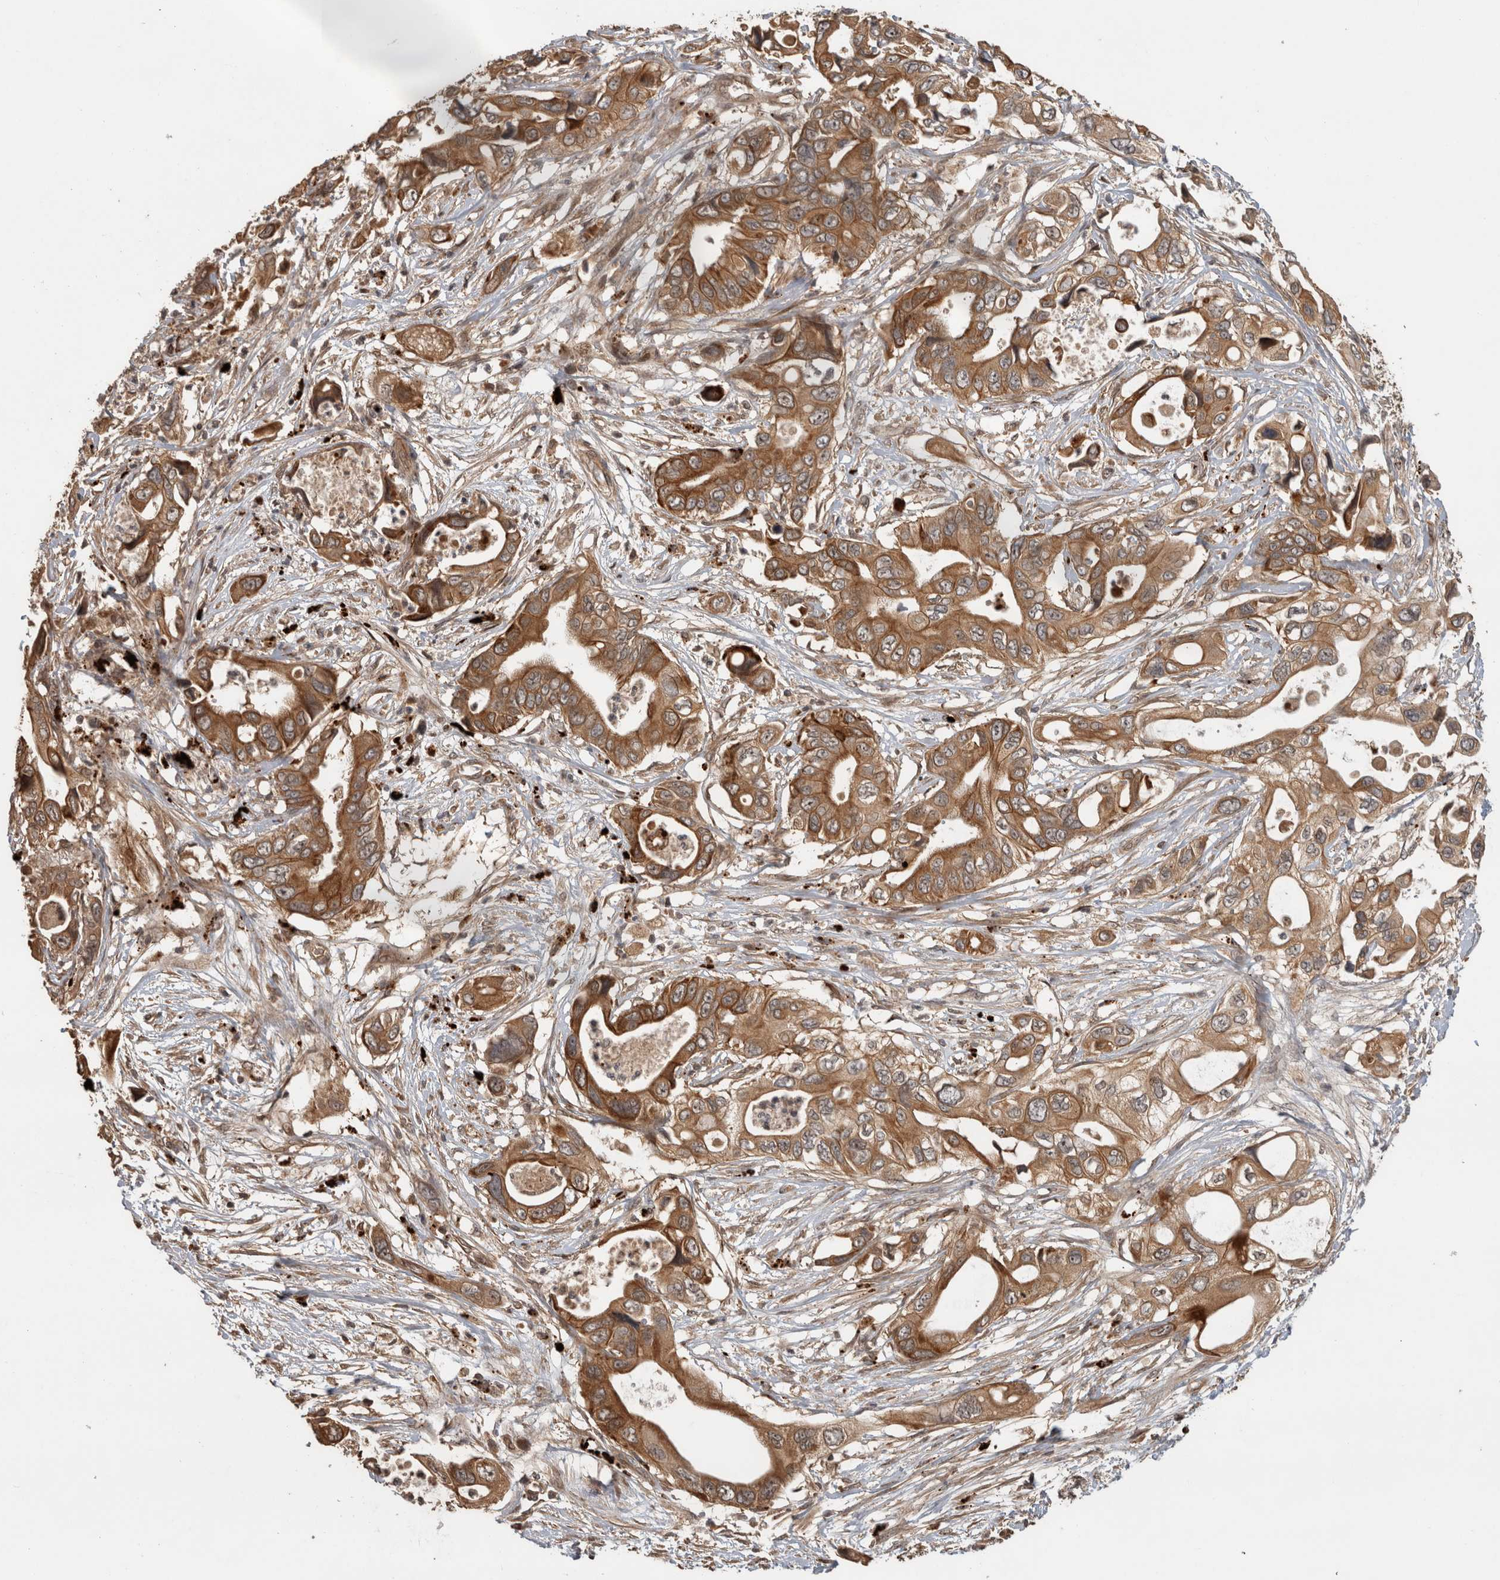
{"staining": {"intensity": "strong", "quantity": ">75%", "location": "cytoplasmic/membranous"}, "tissue": "pancreatic cancer", "cell_type": "Tumor cells", "image_type": "cancer", "snomed": [{"axis": "morphology", "description": "Adenocarcinoma, NOS"}, {"axis": "topography", "description": "Pancreas"}], "caption": "Pancreatic cancer stained for a protein (brown) exhibits strong cytoplasmic/membranous positive positivity in about >75% of tumor cells.", "gene": "PITPNC1", "patient": {"sex": "male", "age": 66}}